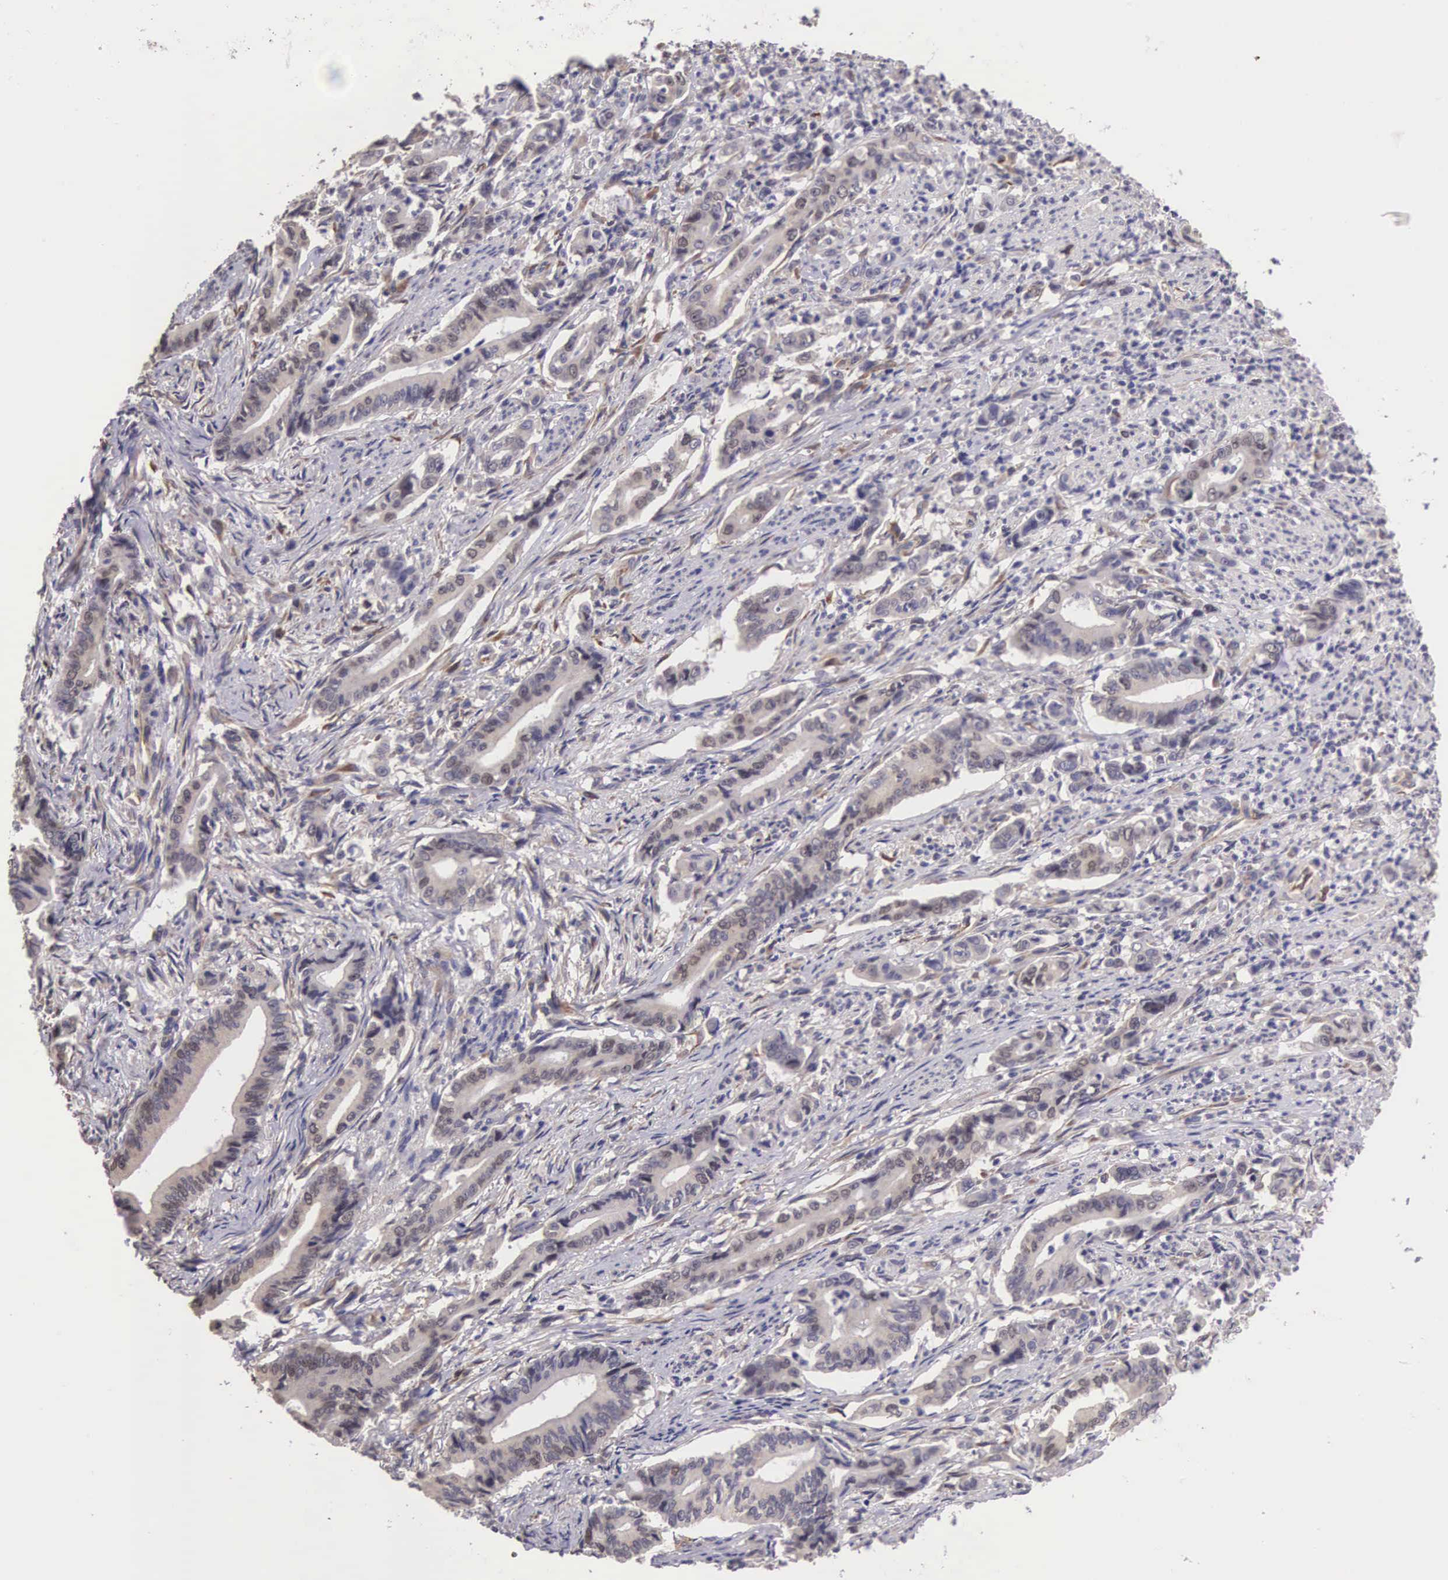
{"staining": {"intensity": "weak", "quantity": "25%-75%", "location": "cytoplasmic/membranous,nuclear"}, "tissue": "stomach cancer", "cell_type": "Tumor cells", "image_type": "cancer", "snomed": [{"axis": "morphology", "description": "Adenocarcinoma, NOS"}, {"axis": "topography", "description": "Stomach"}], "caption": "Human stomach cancer stained with a brown dye displays weak cytoplasmic/membranous and nuclear positive staining in approximately 25%-75% of tumor cells.", "gene": "CDC45", "patient": {"sex": "female", "age": 76}}